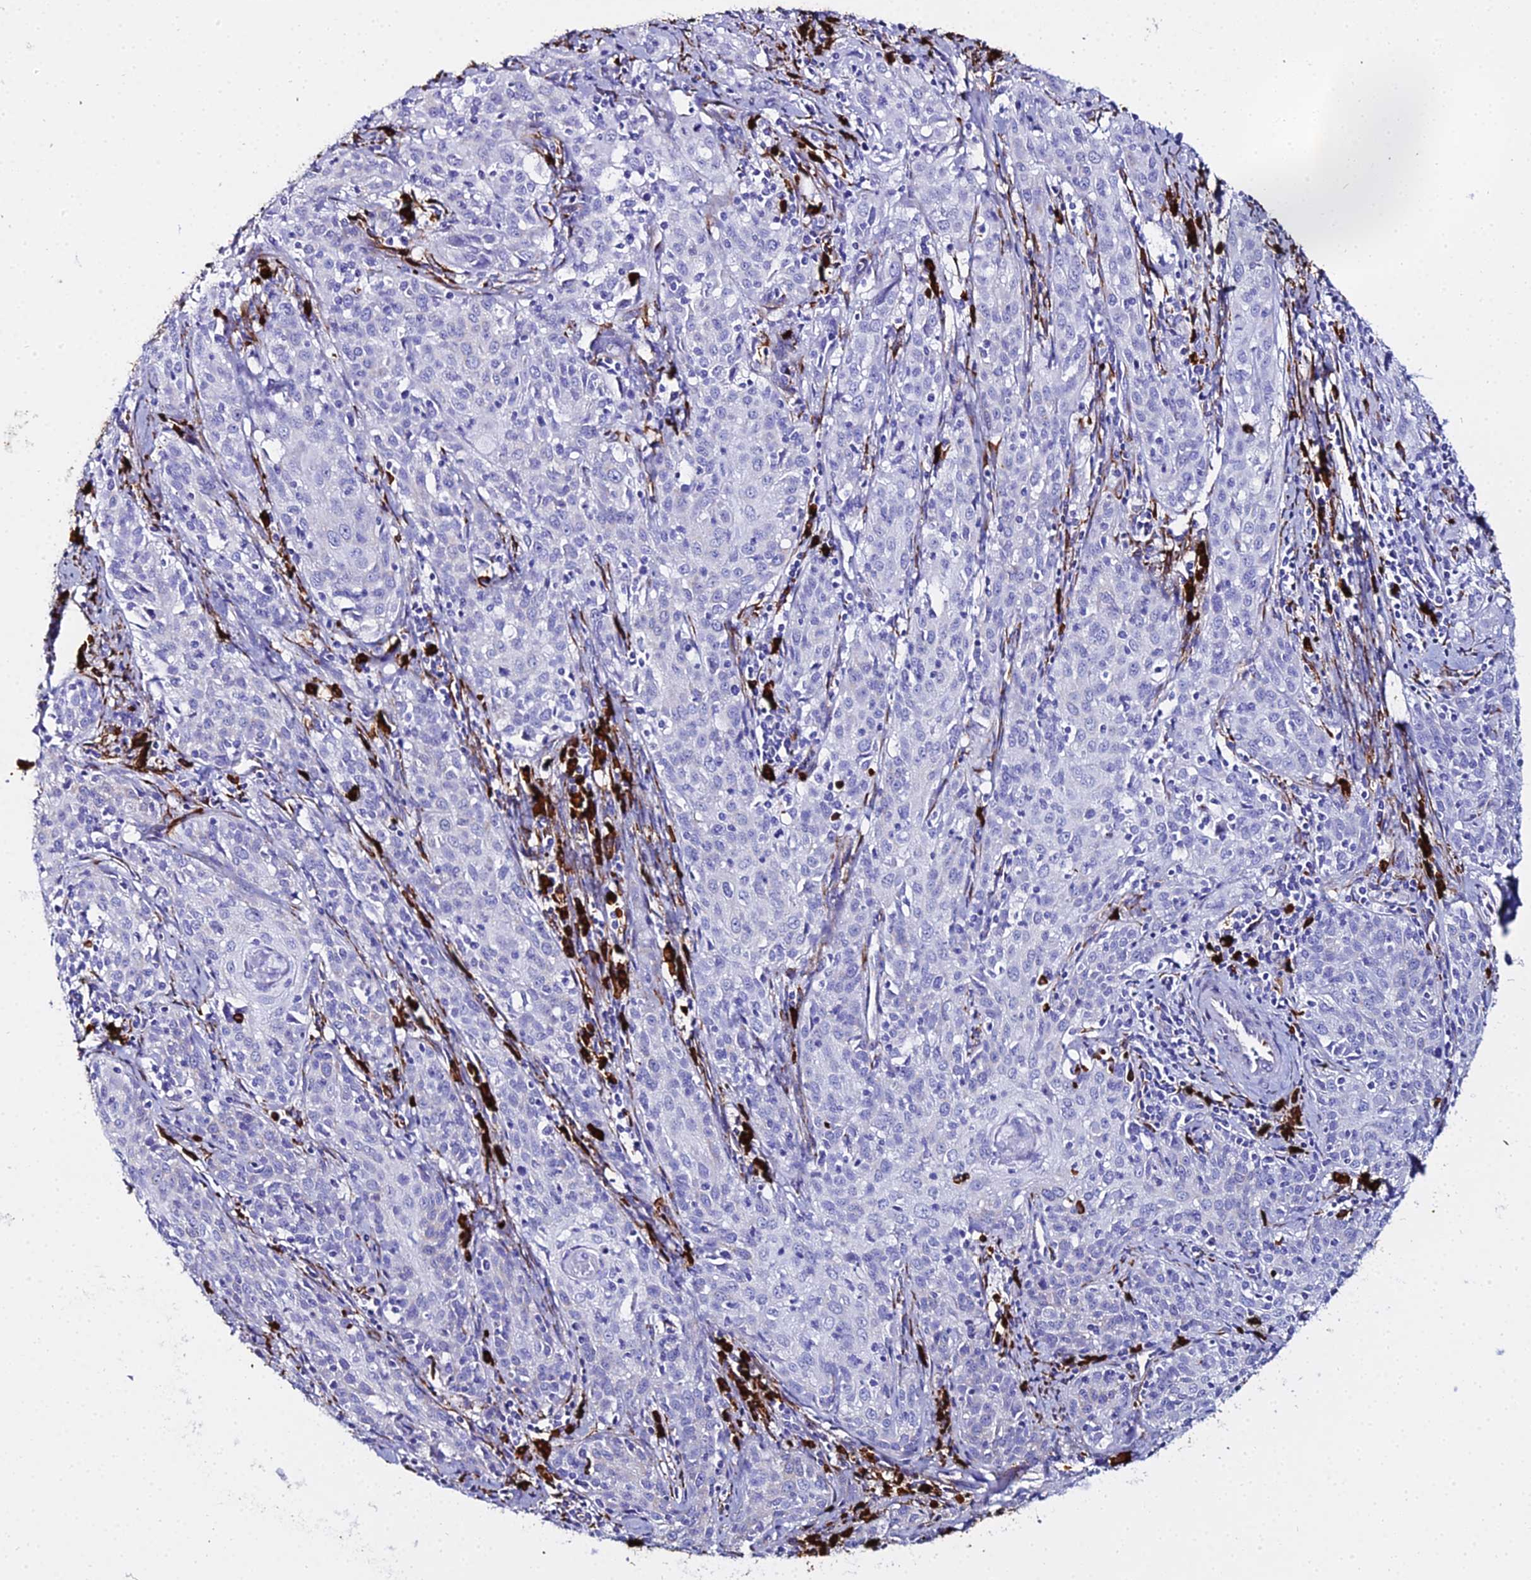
{"staining": {"intensity": "negative", "quantity": "none", "location": "none"}, "tissue": "cervical cancer", "cell_type": "Tumor cells", "image_type": "cancer", "snomed": [{"axis": "morphology", "description": "Squamous cell carcinoma, NOS"}, {"axis": "topography", "description": "Cervix"}], "caption": "Cervical squamous cell carcinoma stained for a protein using IHC reveals no positivity tumor cells.", "gene": "TXNDC5", "patient": {"sex": "female", "age": 57}}